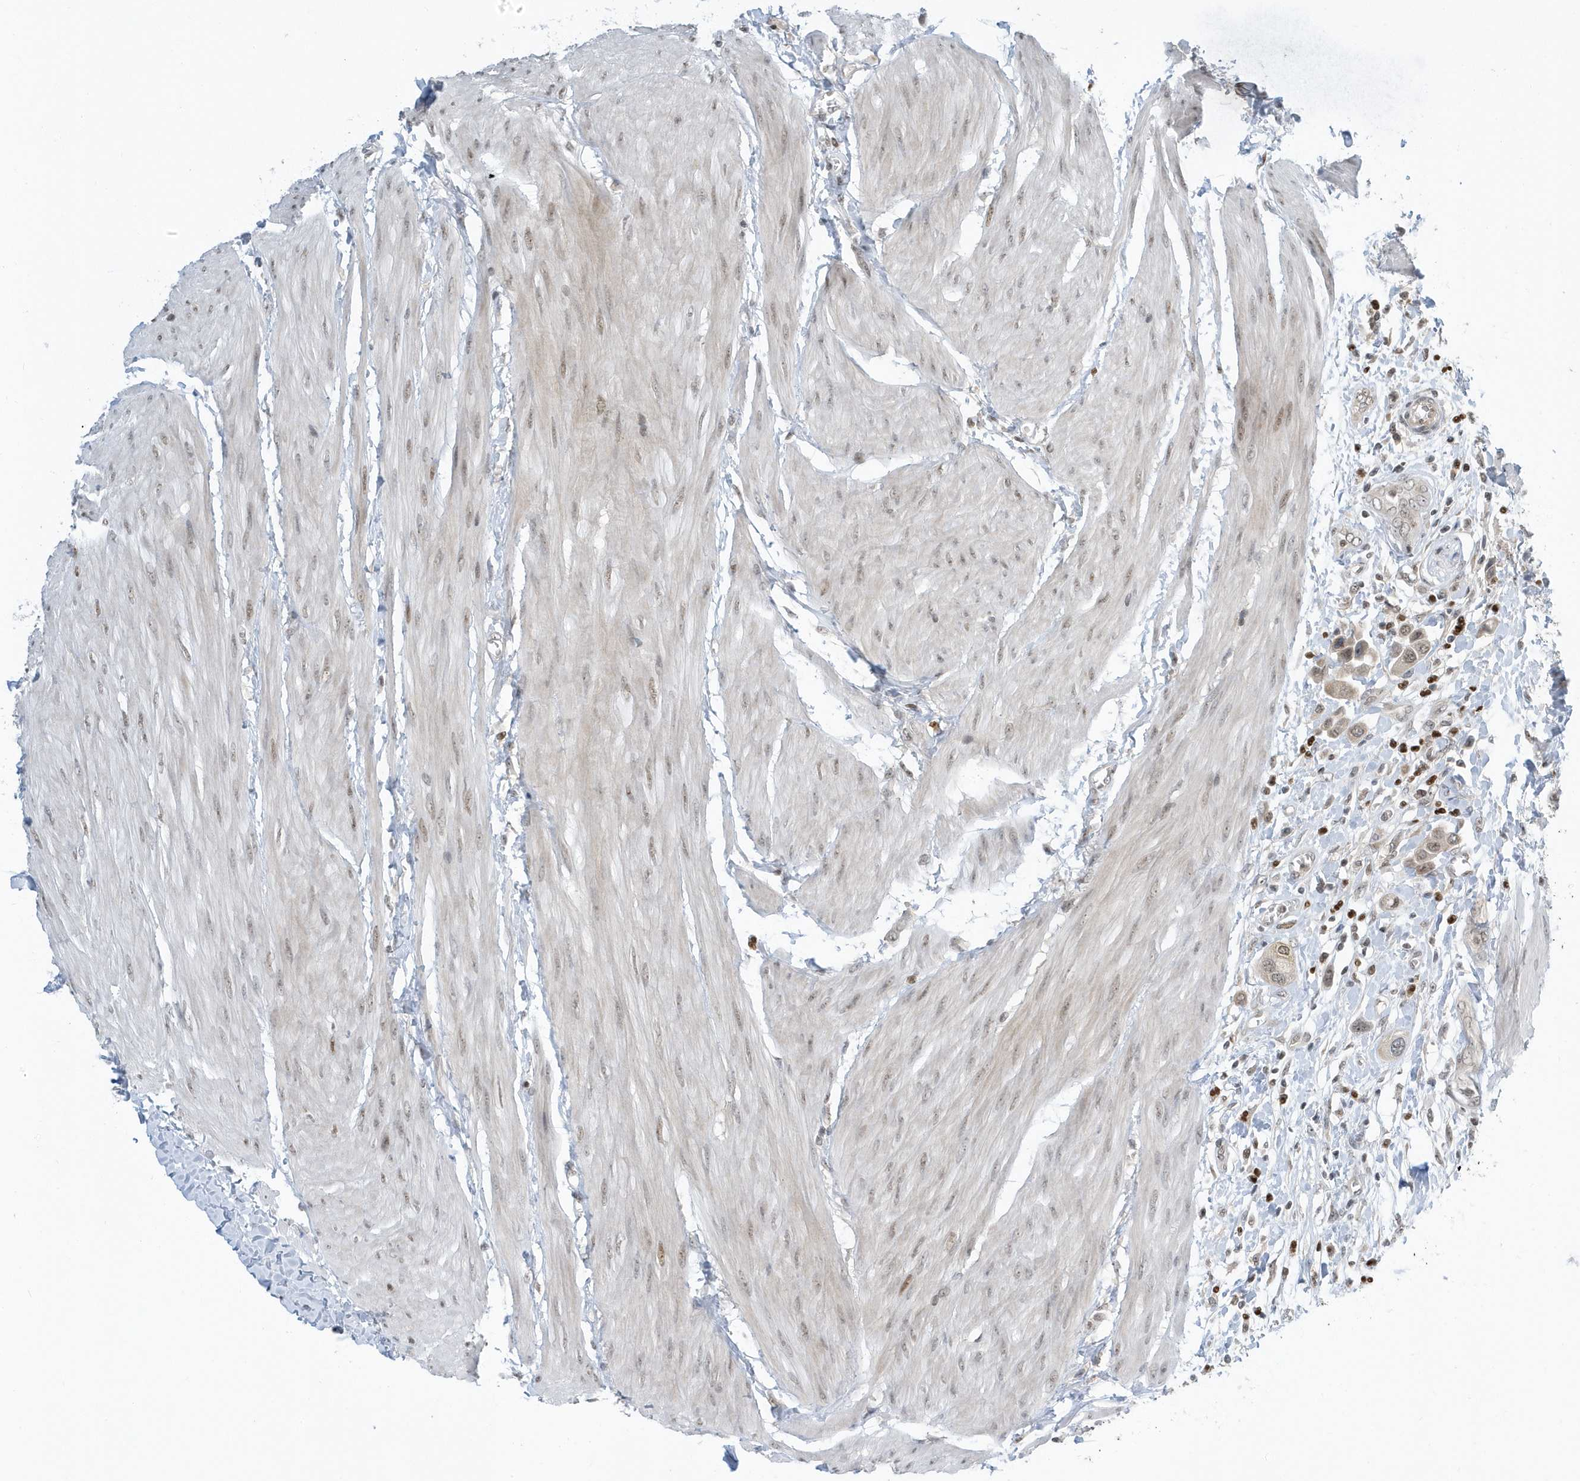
{"staining": {"intensity": "weak", "quantity": "25%-75%", "location": "nuclear"}, "tissue": "urothelial cancer", "cell_type": "Tumor cells", "image_type": "cancer", "snomed": [{"axis": "morphology", "description": "Urothelial carcinoma, High grade"}, {"axis": "topography", "description": "Urinary bladder"}], "caption": "High-grade urothelial carcinoma tissue reveals weak nuclear staining in about 25%-75% of tumor cells", "gene": "ZNF740", "patient": {"sex": "male", "age": 50}}